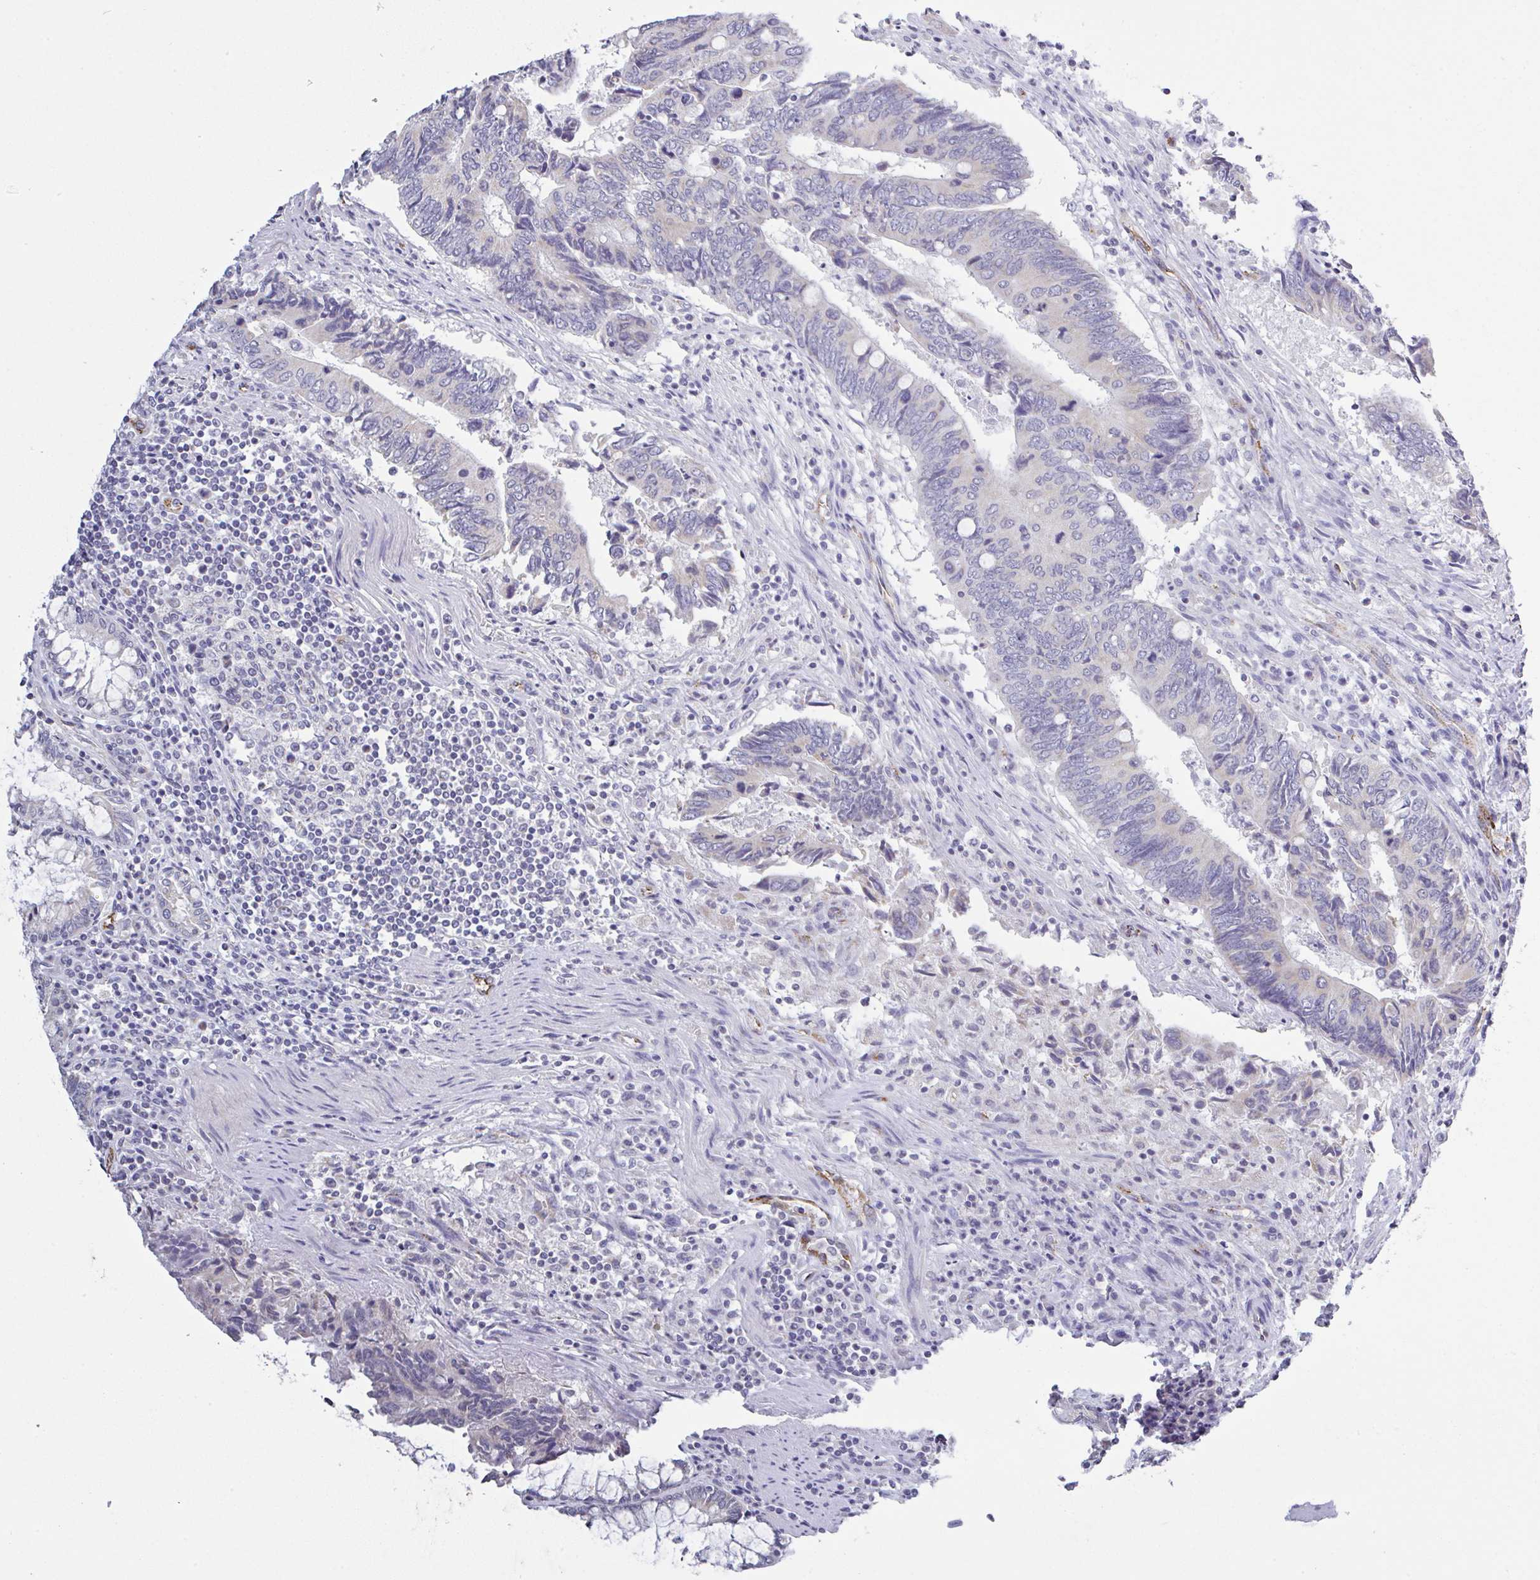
{"staining": {"intensity": "negative", "quantity": "none", "location": "none"}, "tissue": "colorectal cancer", "cell_type": "Tumor cells", "image_type": "cancer", "snomed": [{"axis": "morphology", "description": "Adenocarcinoma, NOS"}, {"axis": "topography", "description": "Colon"}], "caption": "A high-resolution photomicrograph shows immunohistochemistry (IHC) staining of adenocarcinoma (colorectal), which exhibits no significant staining in tumor cells.", "gene": "PLCD4", "patient": {"sex": "male", "age": 87}}